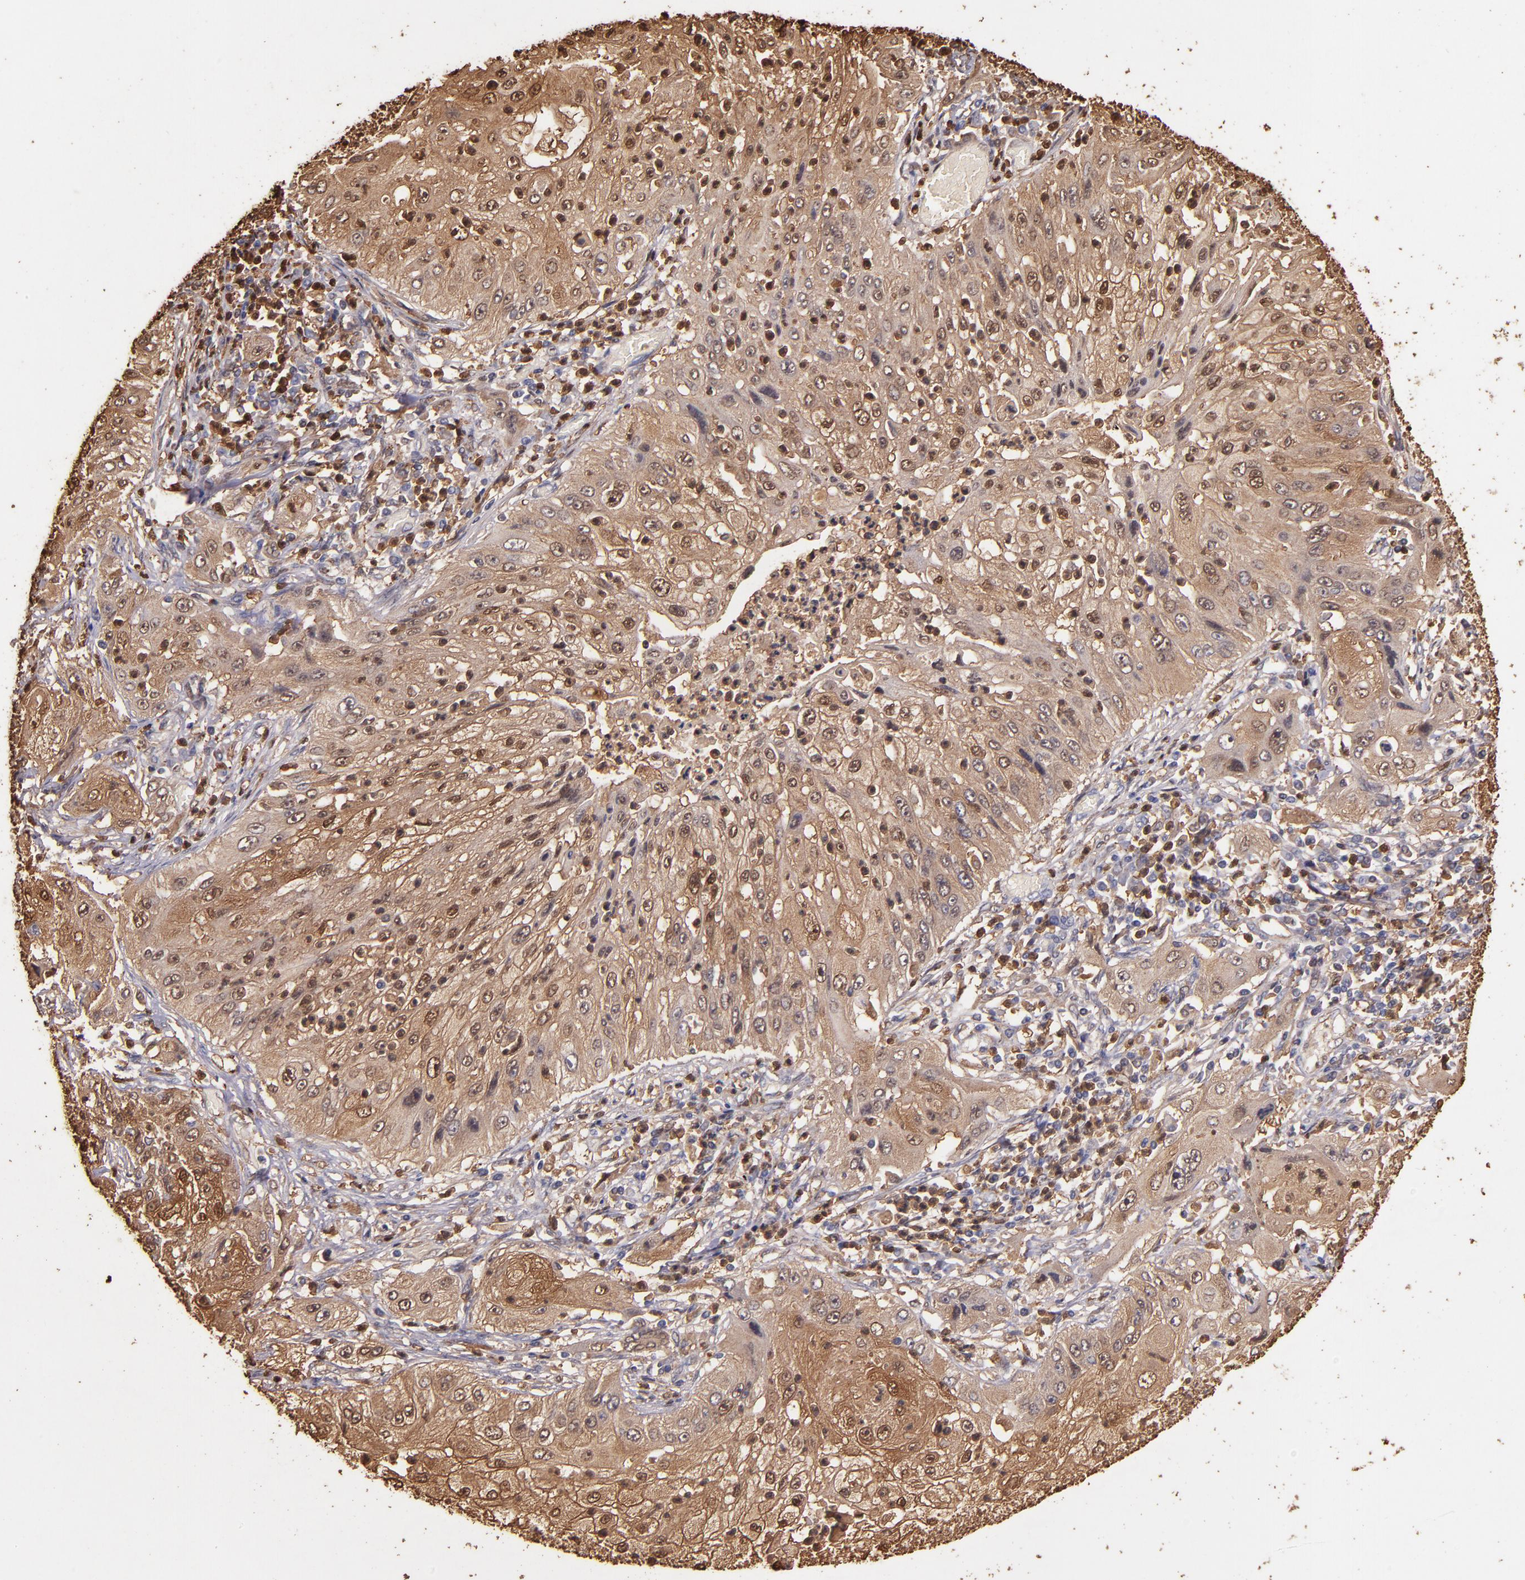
{"staining": {"intensity": "moderate", "quantity": ">75%", "location": "cytoplasmic/membranous,nuclear"}, "tissue": "lung cancer", "cell_type": "Tumor cells", "image_type": "cancer", "snomed": [{"axis": "morphology", "description": "Inflammation, NOS"}, {"axis": "morphology", "description": "Squamous cell carcinoma, NOS"}, {"axis": "topography", "description": "Lymph node"}, {"axis": "topography", "description": "Soft tissue"}, {"axis": "topography", "description": "Lung"}], "caption": "High-power microscopy captured an immunohistochemistry micrograph of lung cancer (squamous cell carcinoma), revealing moderate cytoplasmic/membranous and nuclear positivity in about >75% of tumor cells.", "gene": "S100A6", "patient": {"sex": "male", "age": 66}}